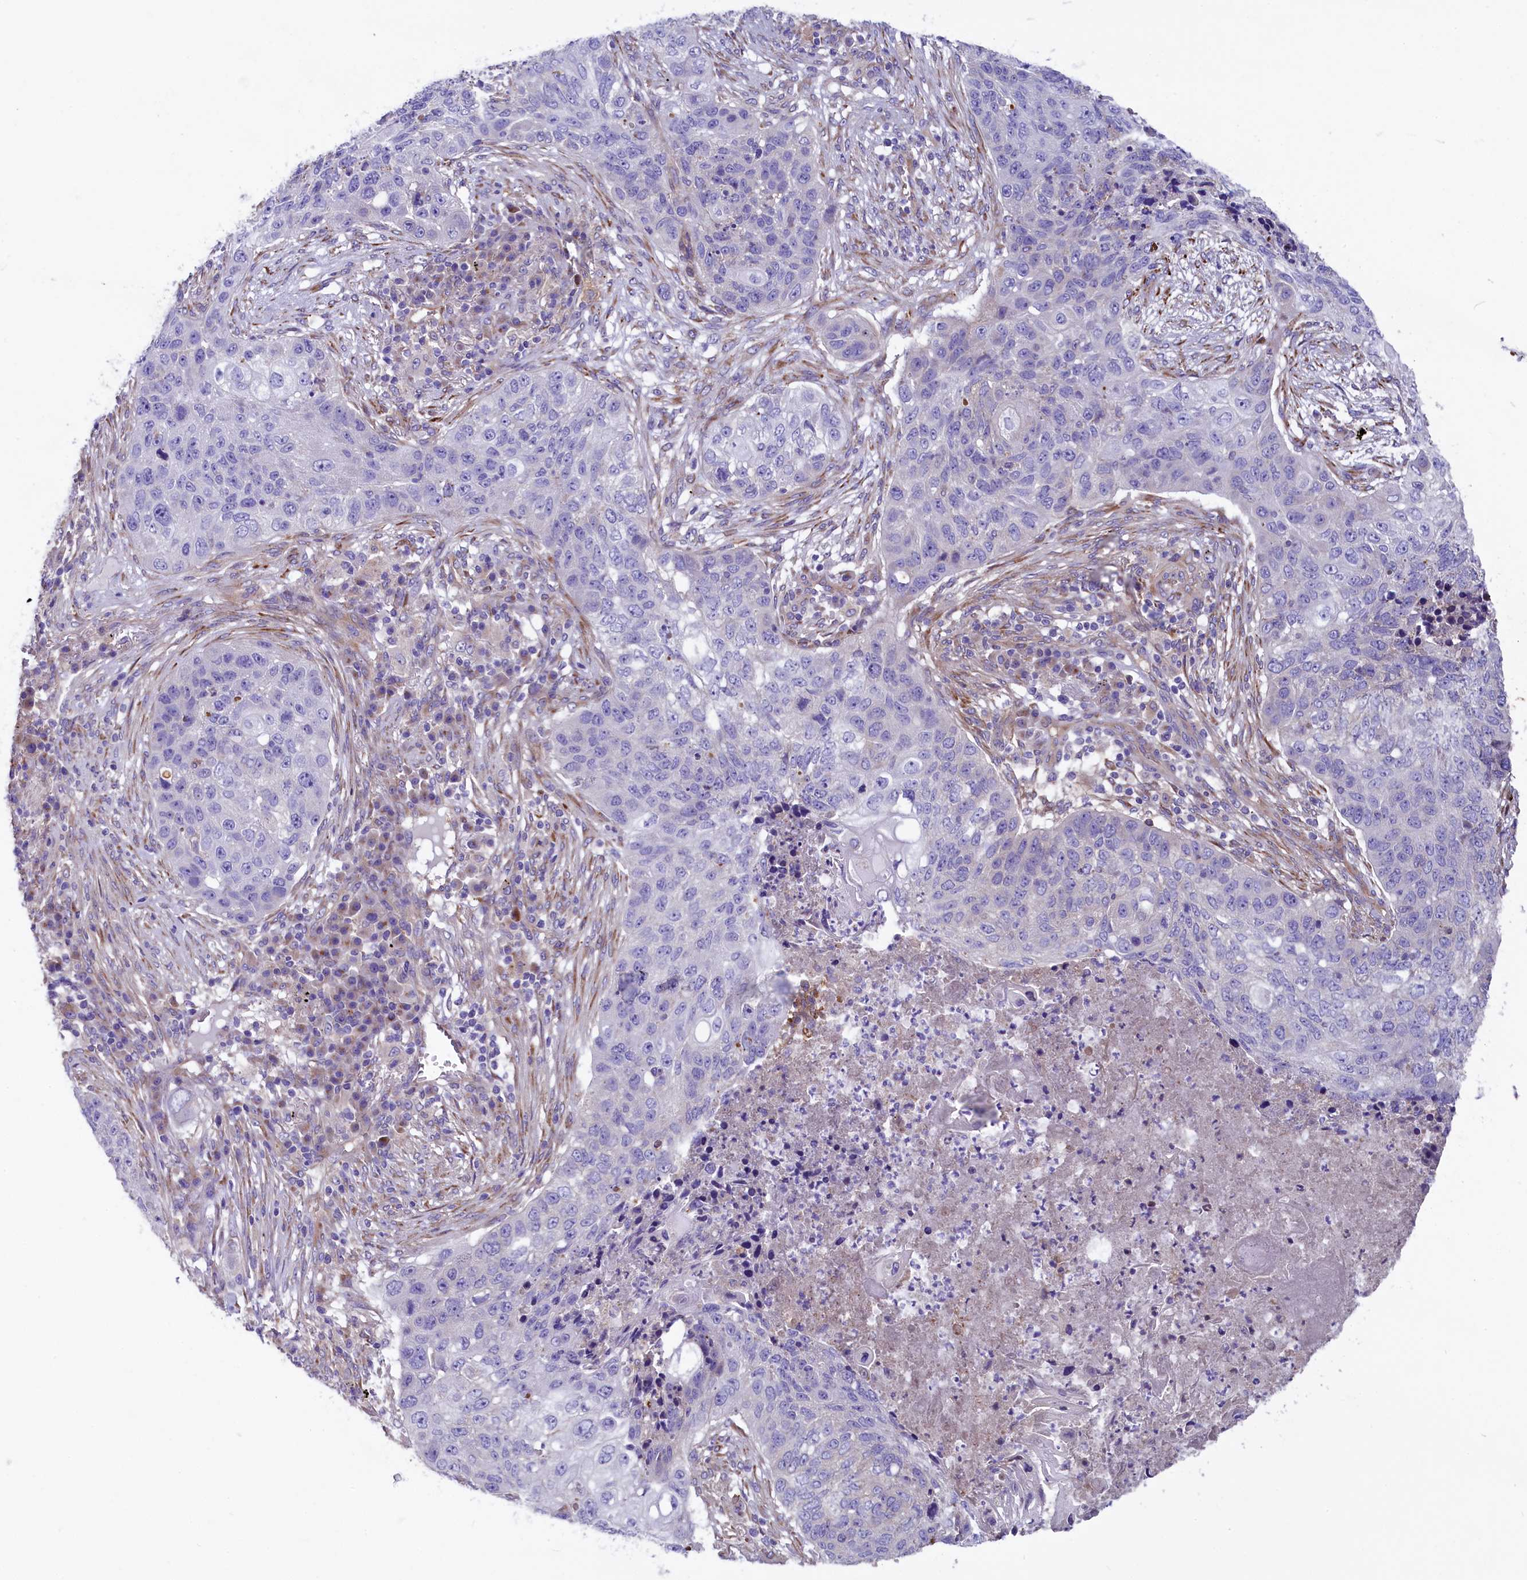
{"staining": {"intensity": "negative", "quantity": "none", "location": "none"}, "tissue": "lung cancer", "cell_type": "Tumor cells", "image_type": "cancer", "snomed": [{"axis": "morphology", "description": "Squamous cell carcinoma, NOS"}, {"axis": "topography", "description": "Lung"}], "caption": "Human squamous cell carcinoma (lung) stained for a protein using IHC shows no positivity in tumor cells.", "gene": "GPR108", "patient": {"sex": "female", "age": 63}}